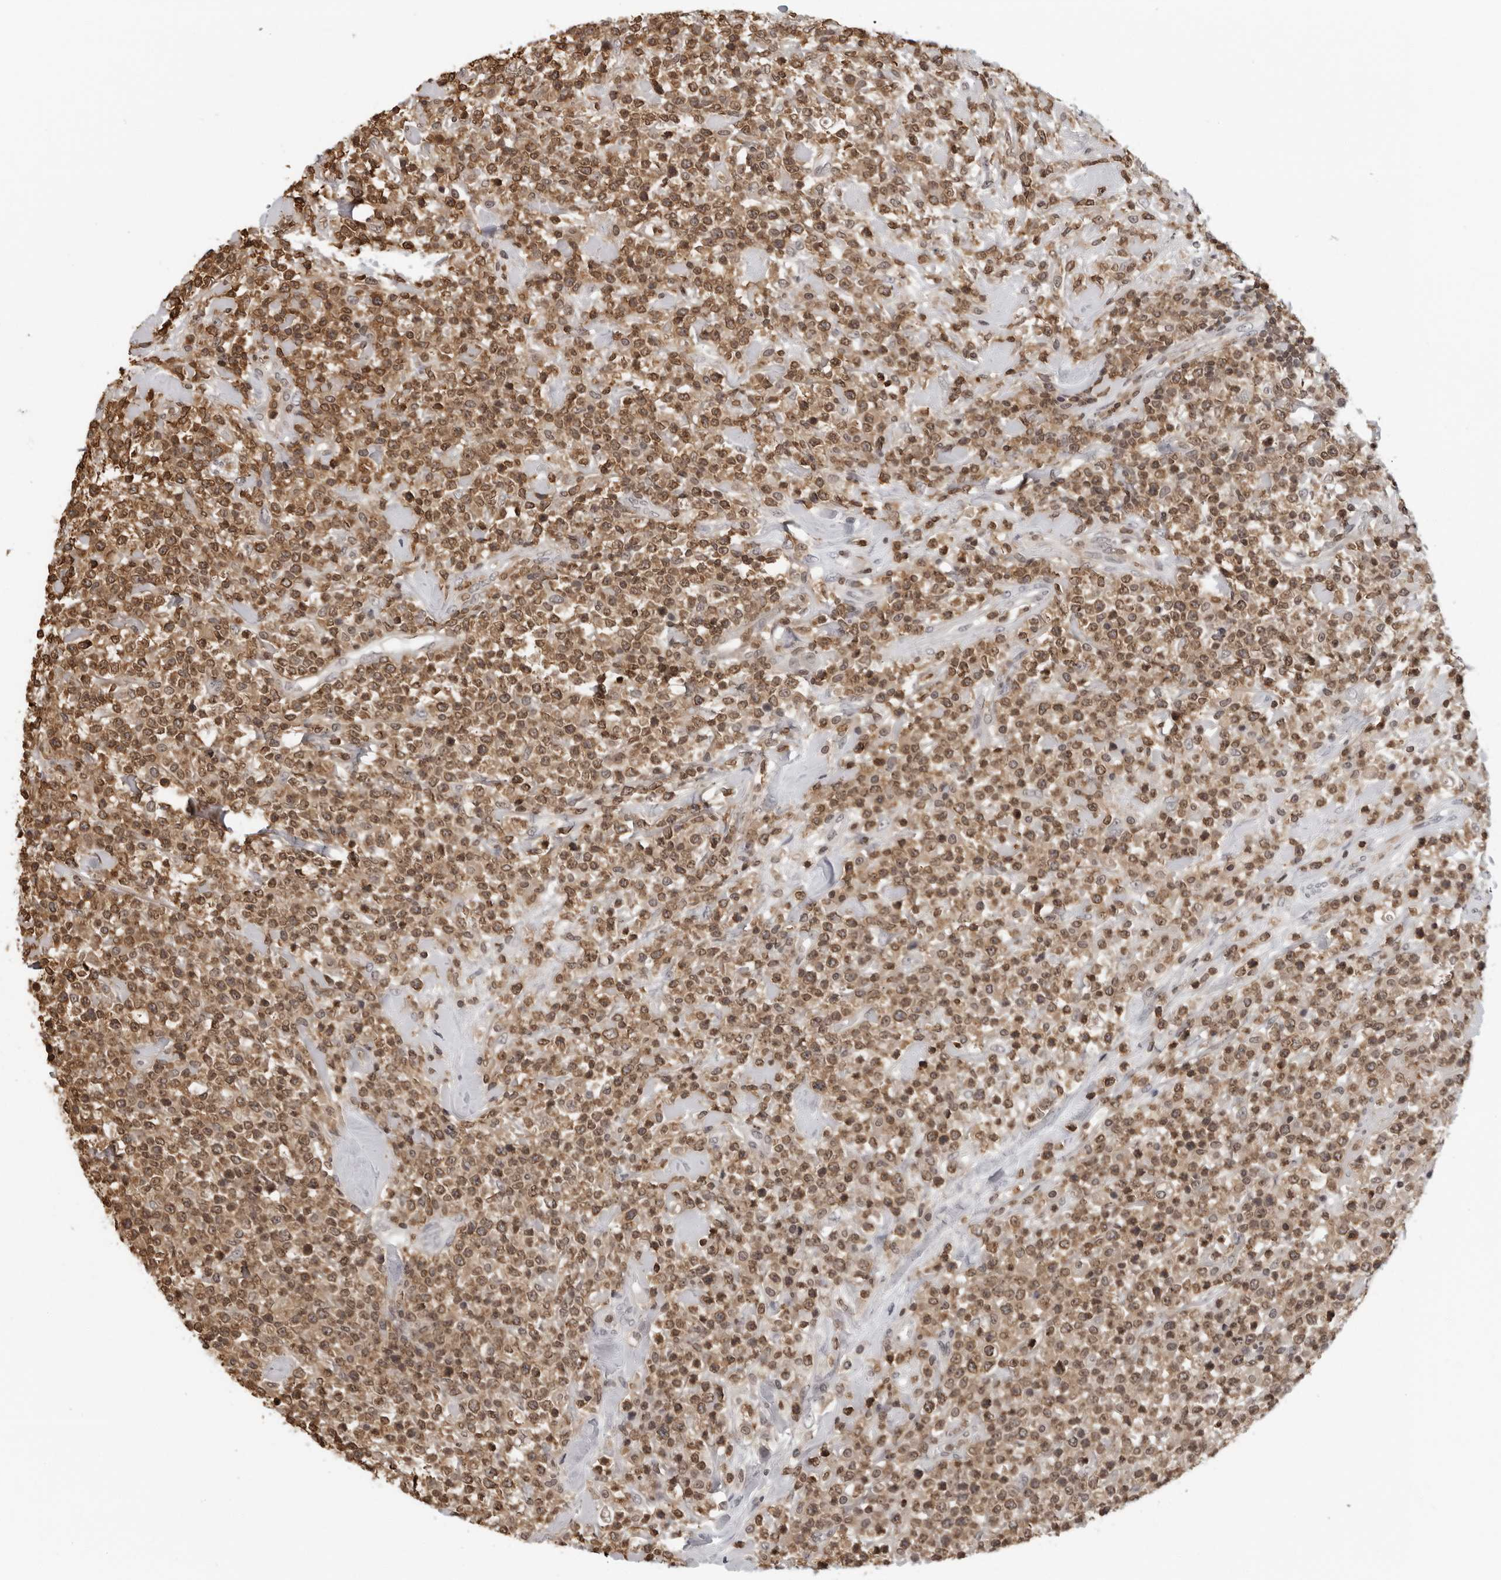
{"staining": {"intensity": "moderate", "quantity": ">75%", "location": "cytoplasmic/membranous,nuclear"}, "tissue": "lymphoma", "cell_type": "Tumor cells", "image_type": "cancer", "snomed": [{"axis": "morphology", "description": "Malignant lymphoma, non-Hodgkin's type, High grade"}, {"axis": "topography", "description": "Colon"}], "caption": "A brown stain highlights moderate cytoplasmic/membranous and nuclear expression of a protein in lymphoma tumor cells. (Stains: DAB in brown, nuclei in blue, Microscopy: brightfield microscopy at high magnification).", "gene": "HSPH1", "patient": {"sex": "female", "age": 53}}